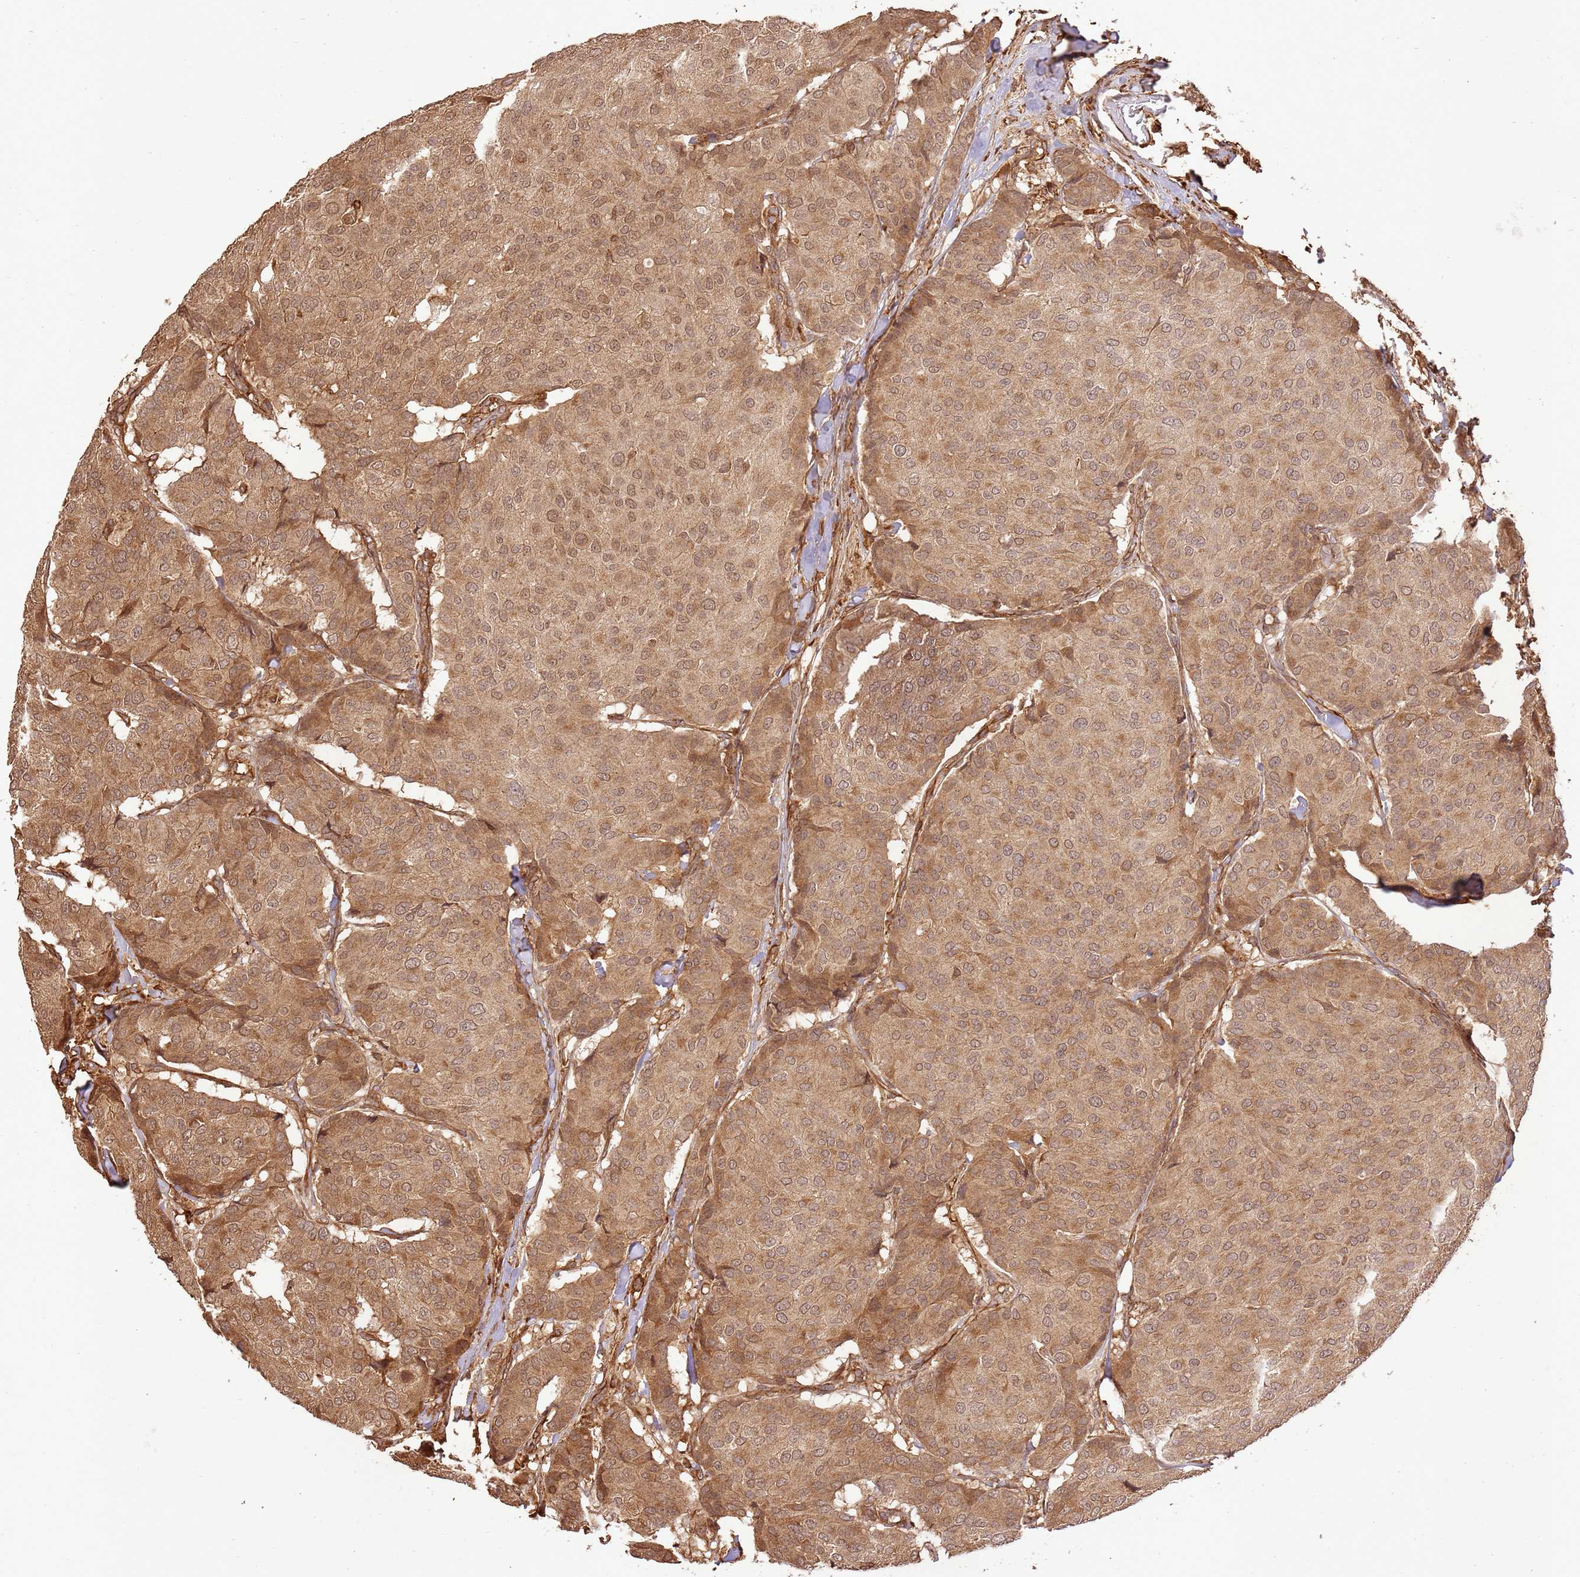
{"staining": {"intensity": "moderate", "quantity": ">75%", "location": "cytoplasmic/membranous"}, "tissue": "breast cancer", "cell_type": "Tumor cells", "image_type": "cancer", "snomed": [{"axis": "morphology", "description": "Duct carcinoma"}, {"axis": "topography", "description": "Breast"}], "caption": "About >75% of tumor cells in intraductal carcinoma (breast) display moderate cytoplasmic/membranous protein staining as visualized by brown immunohistochemical staining.", "gene": "KATNAL2", "patient": {"sex": "female", "age": 75}}